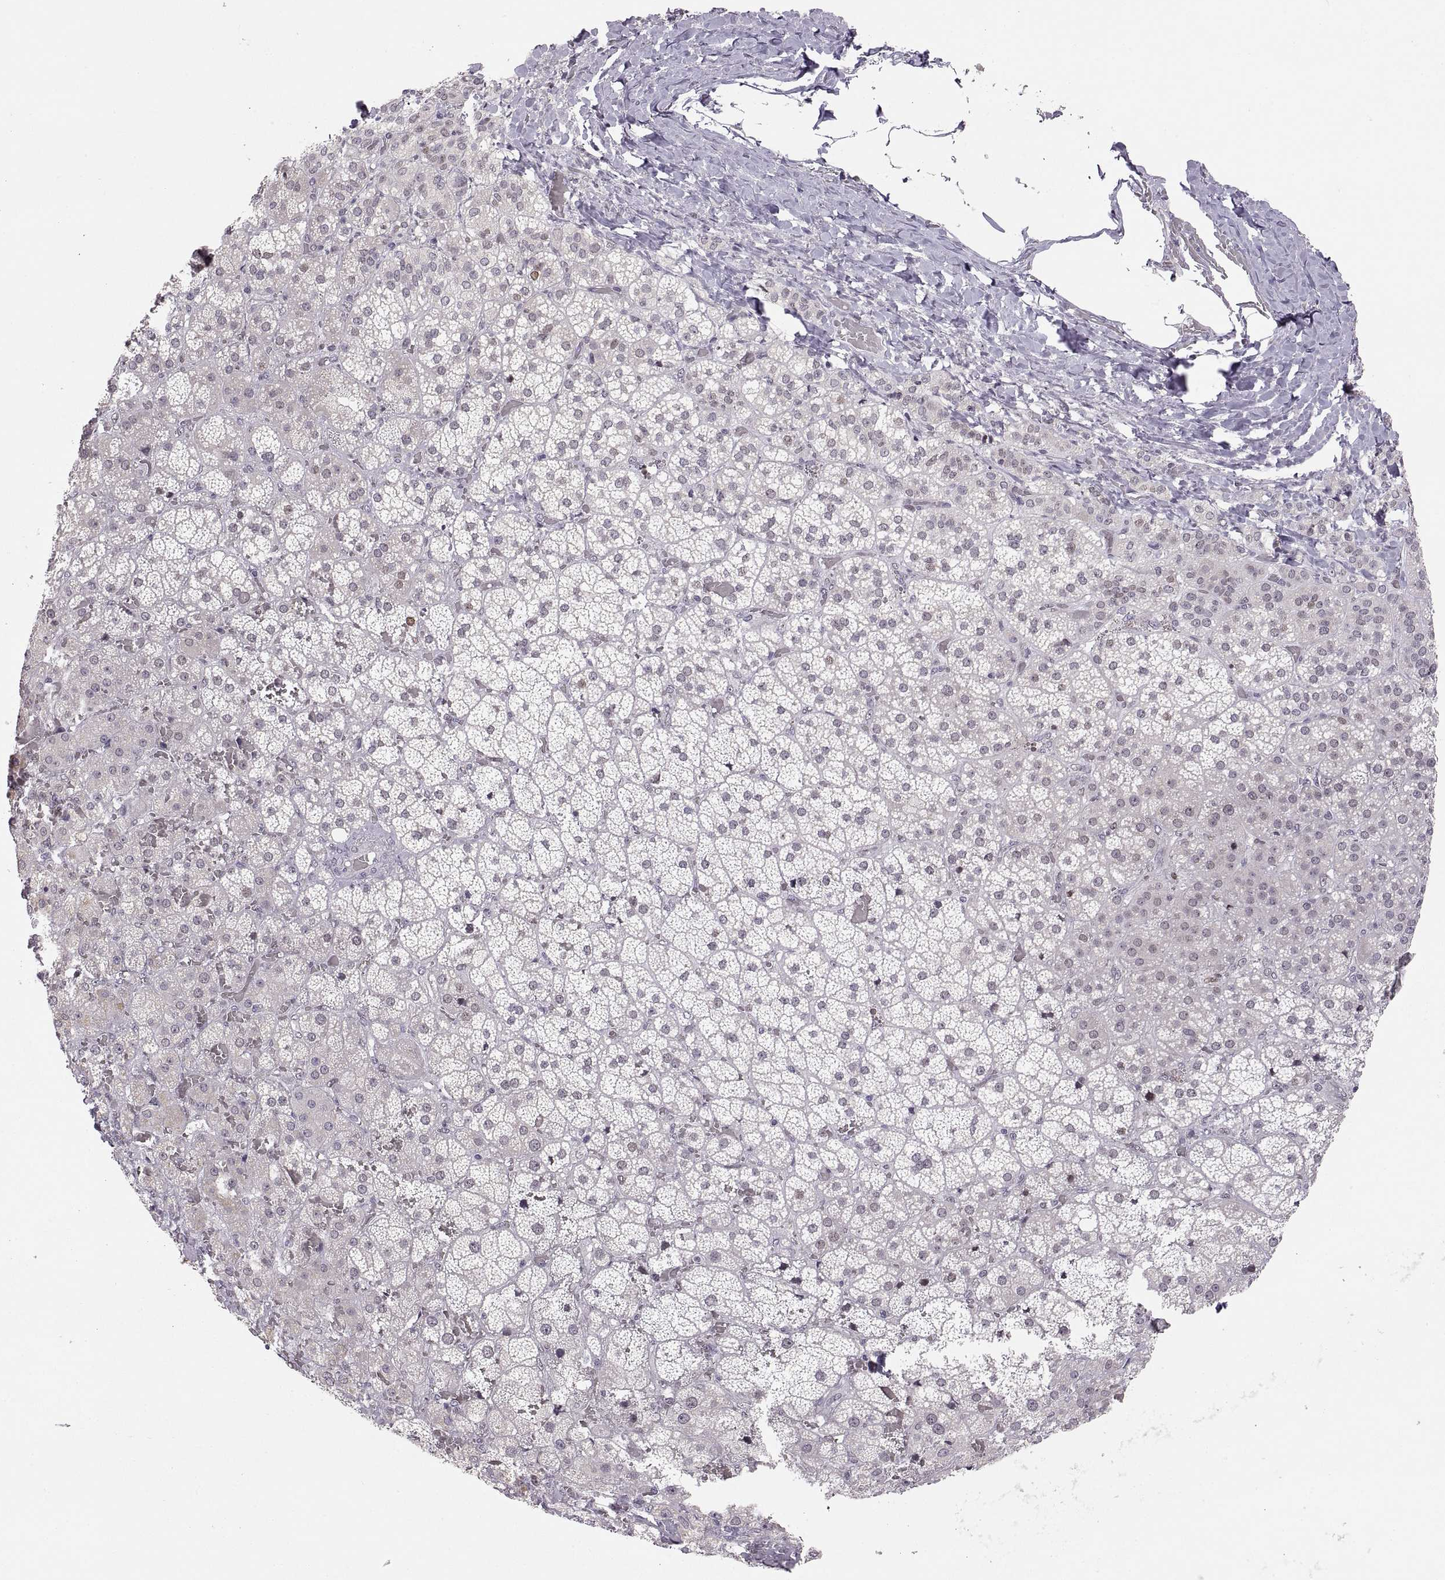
{"staining": {"intensity": "negative", "quantity": "none", "location": "none"}, "tissue": "adrenal gland", "cell_type": "Glandular cells", "image_type": "normal", "snomed": [{"axis": "morphology", "description": "Normal tissue, NOS"}, {"axis": "topography", "description": "Adrenal gland"}], "caption": "An immunohistochemistry (IHC) histopathology image of normal adrenal gland is shown. There is no staining in glandular cells of adrenal gland.", "gene": "SNAI1", "patient": {"sex": "male", "age": 57}}